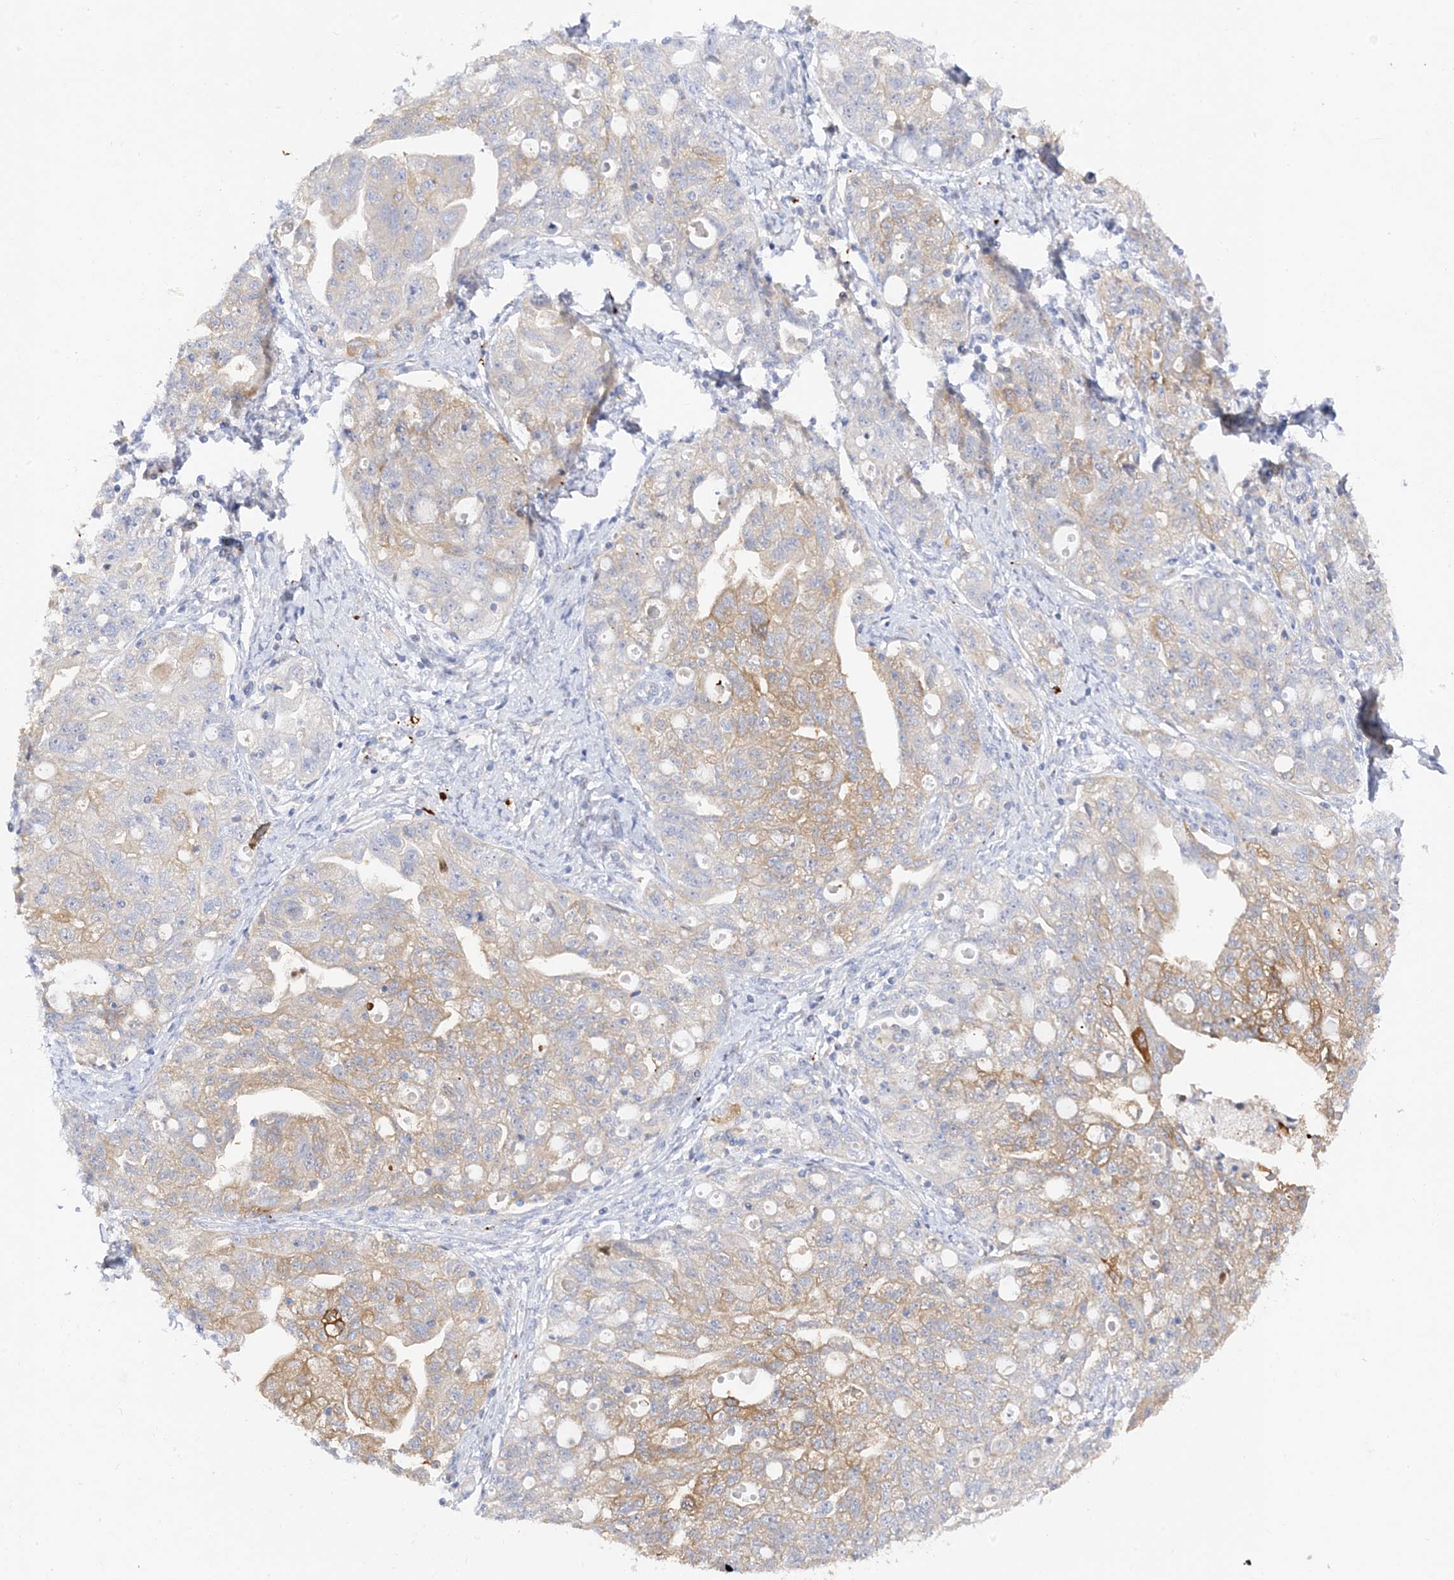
{"staining": {"intensity": "moderate", "quantity": "25%-75%", "location": "cytoplasmic/membranous"}, "tissue": "ovarian cancer", "cell_type": "Tumor cells", "image_type": "cancer", "snomed": [{"axis": "morphology", "description": "Carcinoma, NOS"}, {"axis": "morphology", "description": "Cystadenocarcinoma, serous, NOS"}, {"axis": "topography", "description": "Ovary"}], "caption": "This is a photomicrograph of IHC staining of ovarian carcinoma, which shows moderate staining in the cytoplasmic/membranous of tumor cells.", "gene": "ARV1", "patient": {"sex": "female", "age": 69}}